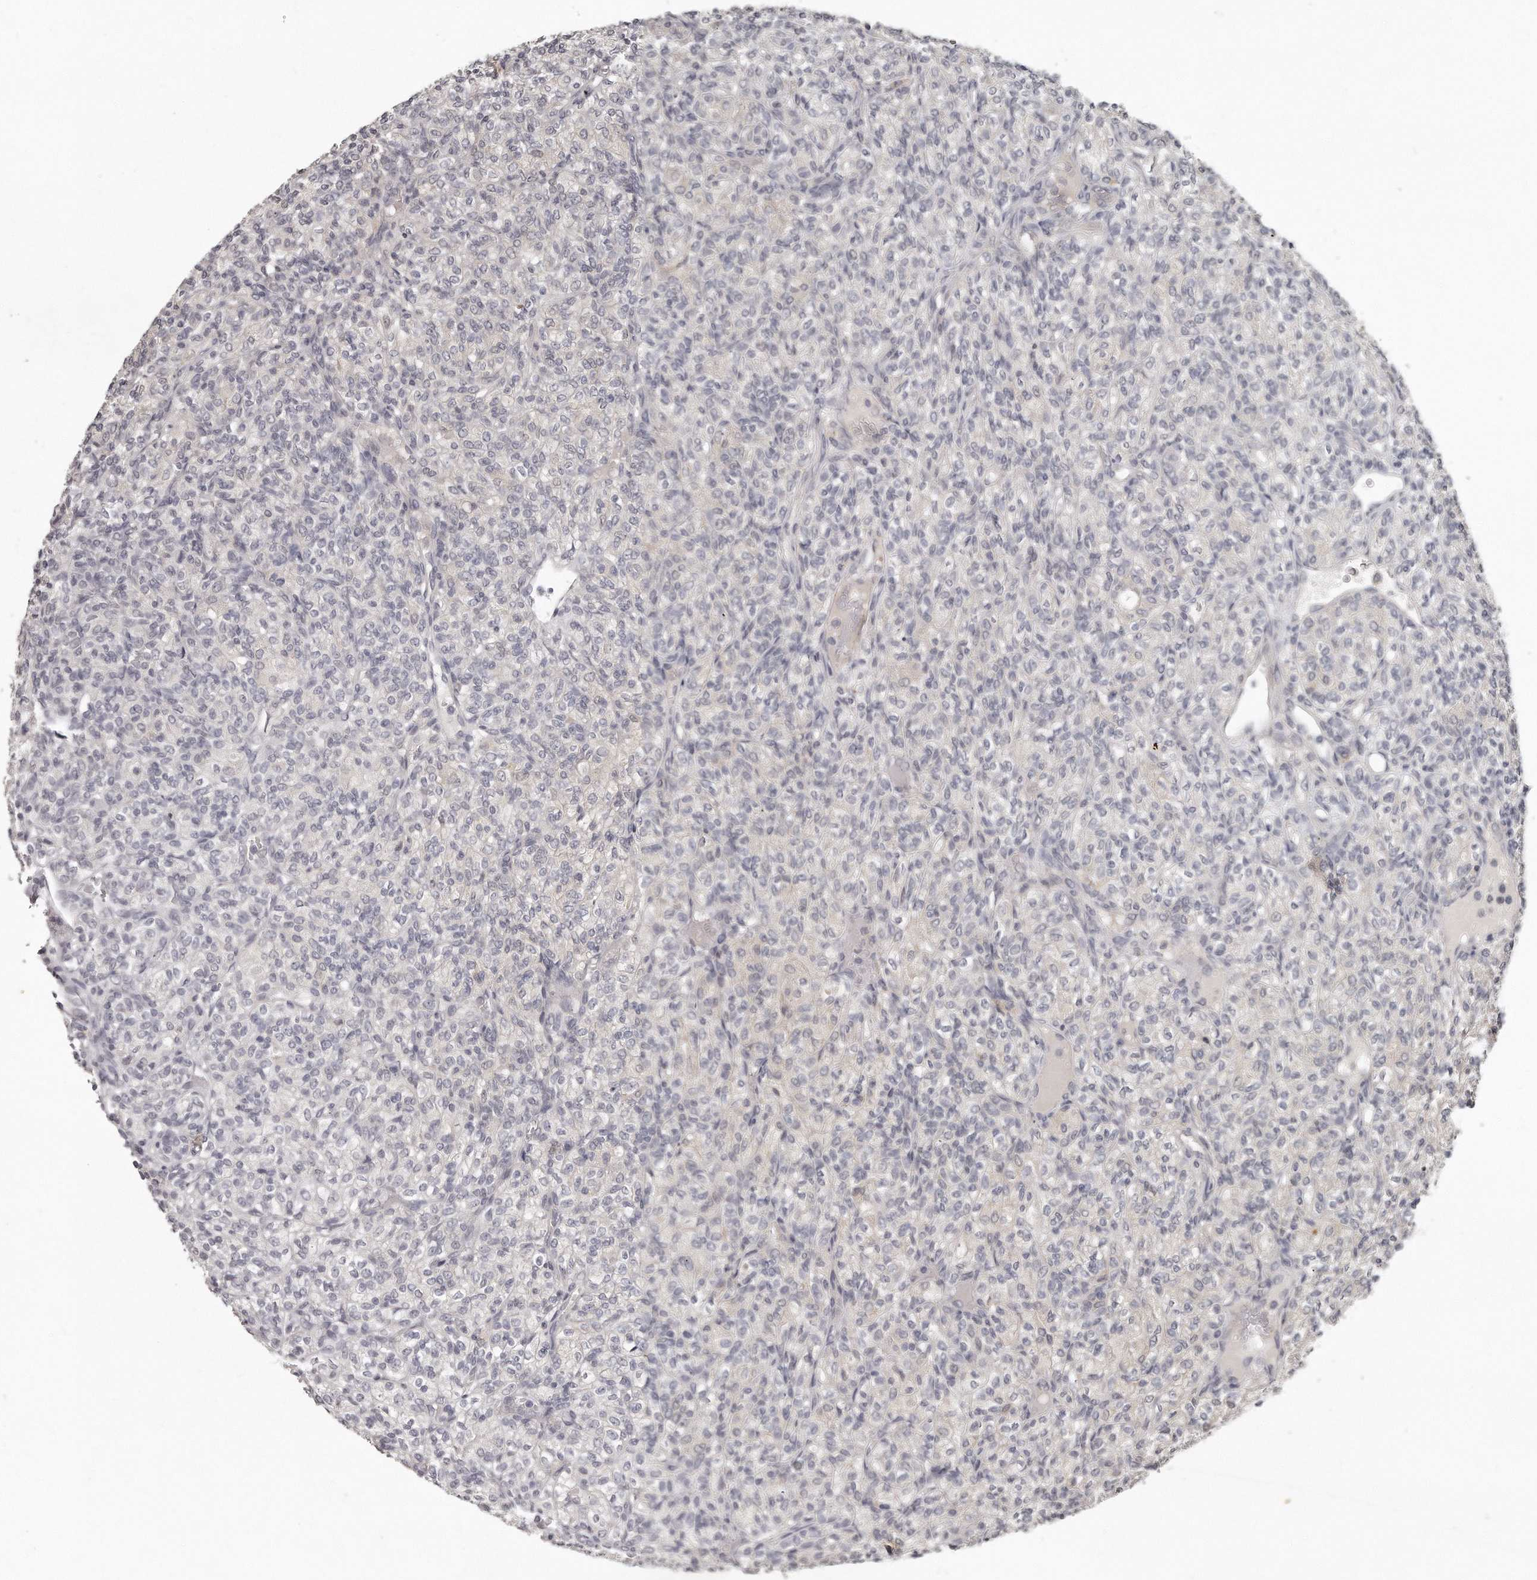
{"staining": {"intensity": "negative", "quantity": "none", "location": "none"}, "tissue": "renal cancer", "cell_type": "Tumor cells", "image_type": "cancer", "snomed": [{"axis": "morphology", "description": "Adenocarcinoma, NOS"}, {"axis": "topography", "description": "Kidney"}], "caption": "Micrograph shows no protein positivity in tumor cells of renal cancer (adenocarcinoma) tissue. (DAB immunohistochemistry (IHC) with hematoxylin counter stain).", "gene": "GGCT", "patient": {"sex": "male", "age": 77}}